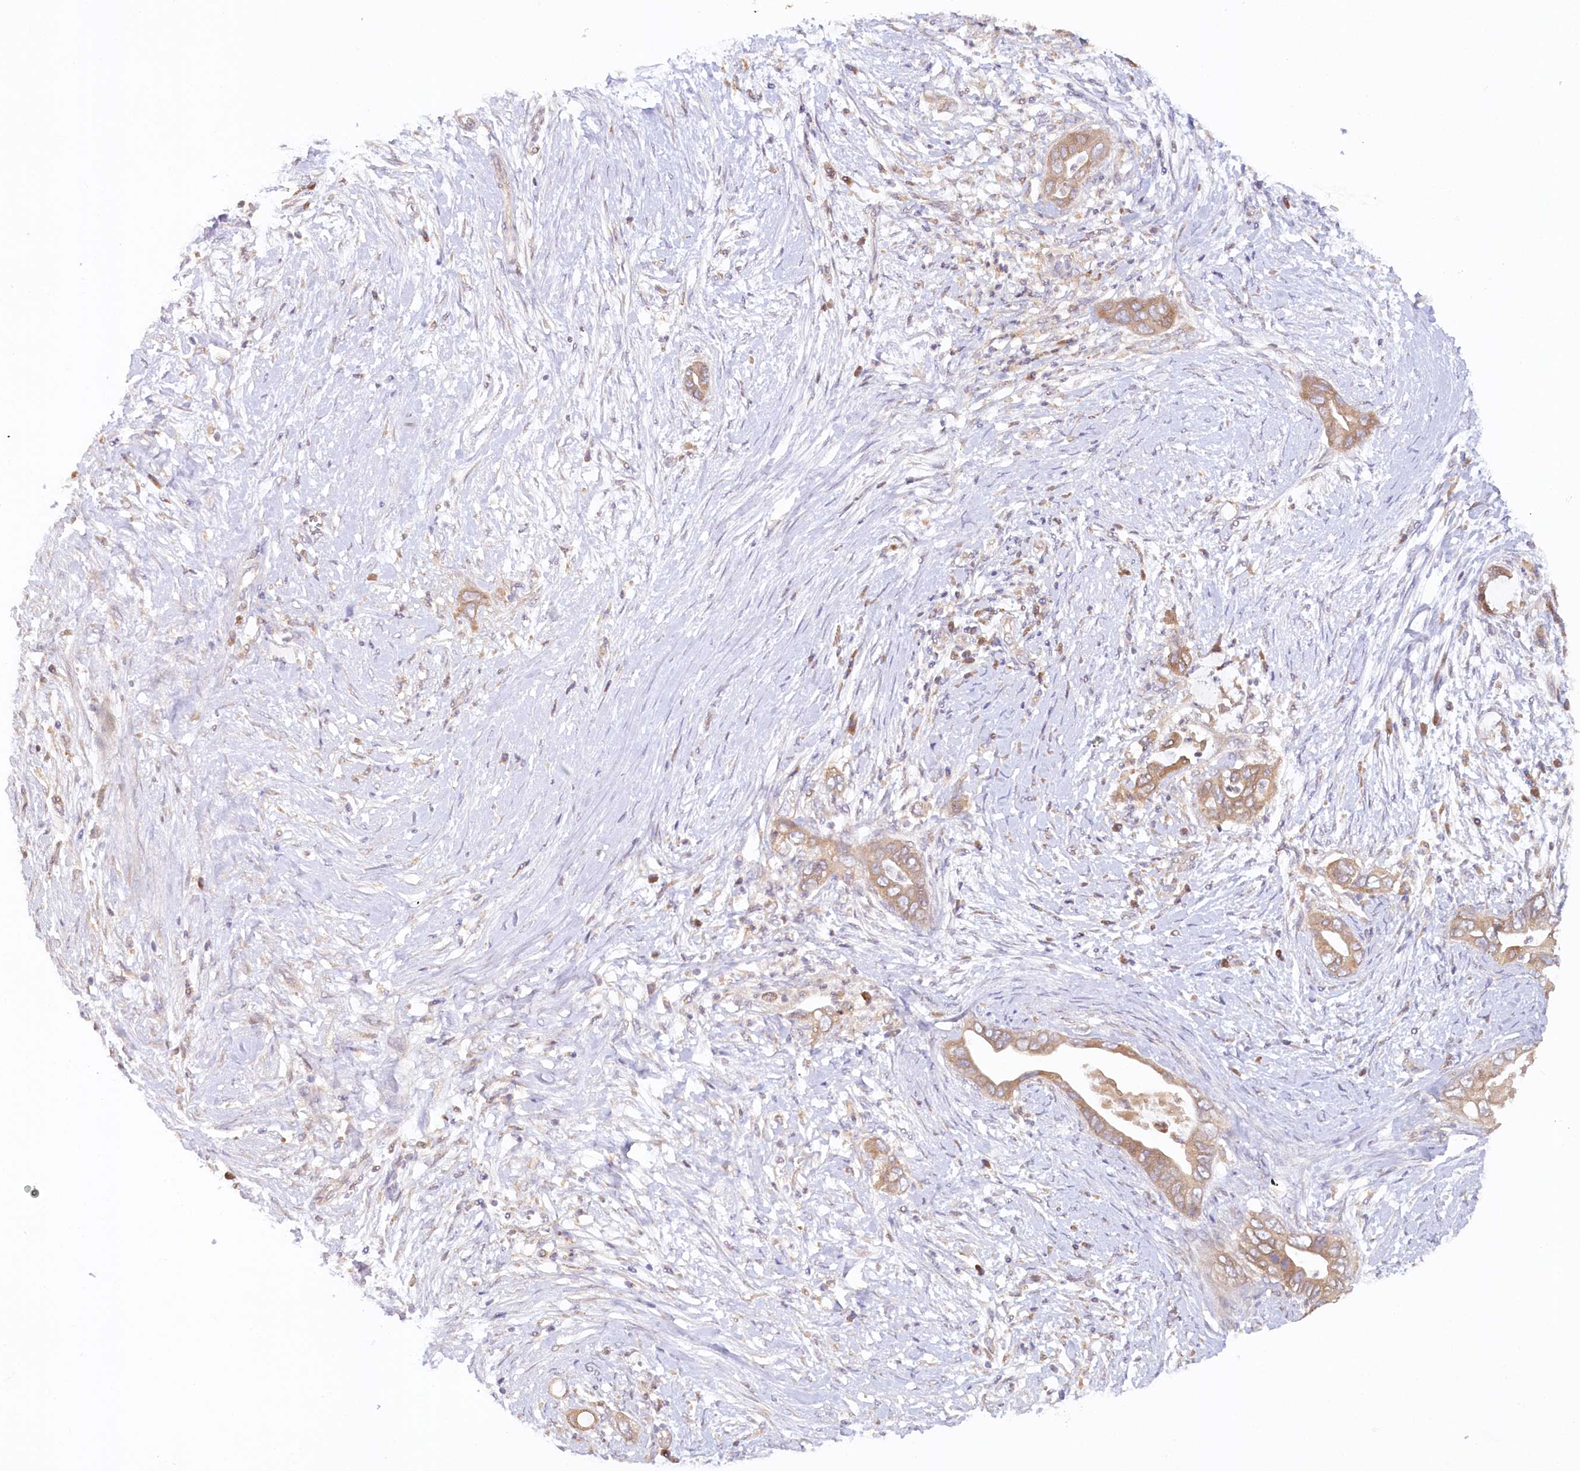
{"staining": {"intensity": "moderate", "quantity": ">75%", "location": "cytoplasmic/membranous"}, "tissue": "pancreatic cancer", "cell_type": "Tumor cells", "image_type": "cancer", "snomed": [{"axis": "morphology", "description": "Adenocarcinoma, NOS"}, {"axis": "topography", "description": "Pancreas"}], "caption": "Protein expression analysis of pancreatic adenocarcinoma shows moderate cytoplasmic/membranous staining in approximately >75% of tumor cells.", "gene": "PAIP2", "patient": {"sex": "male", "age": 75}}